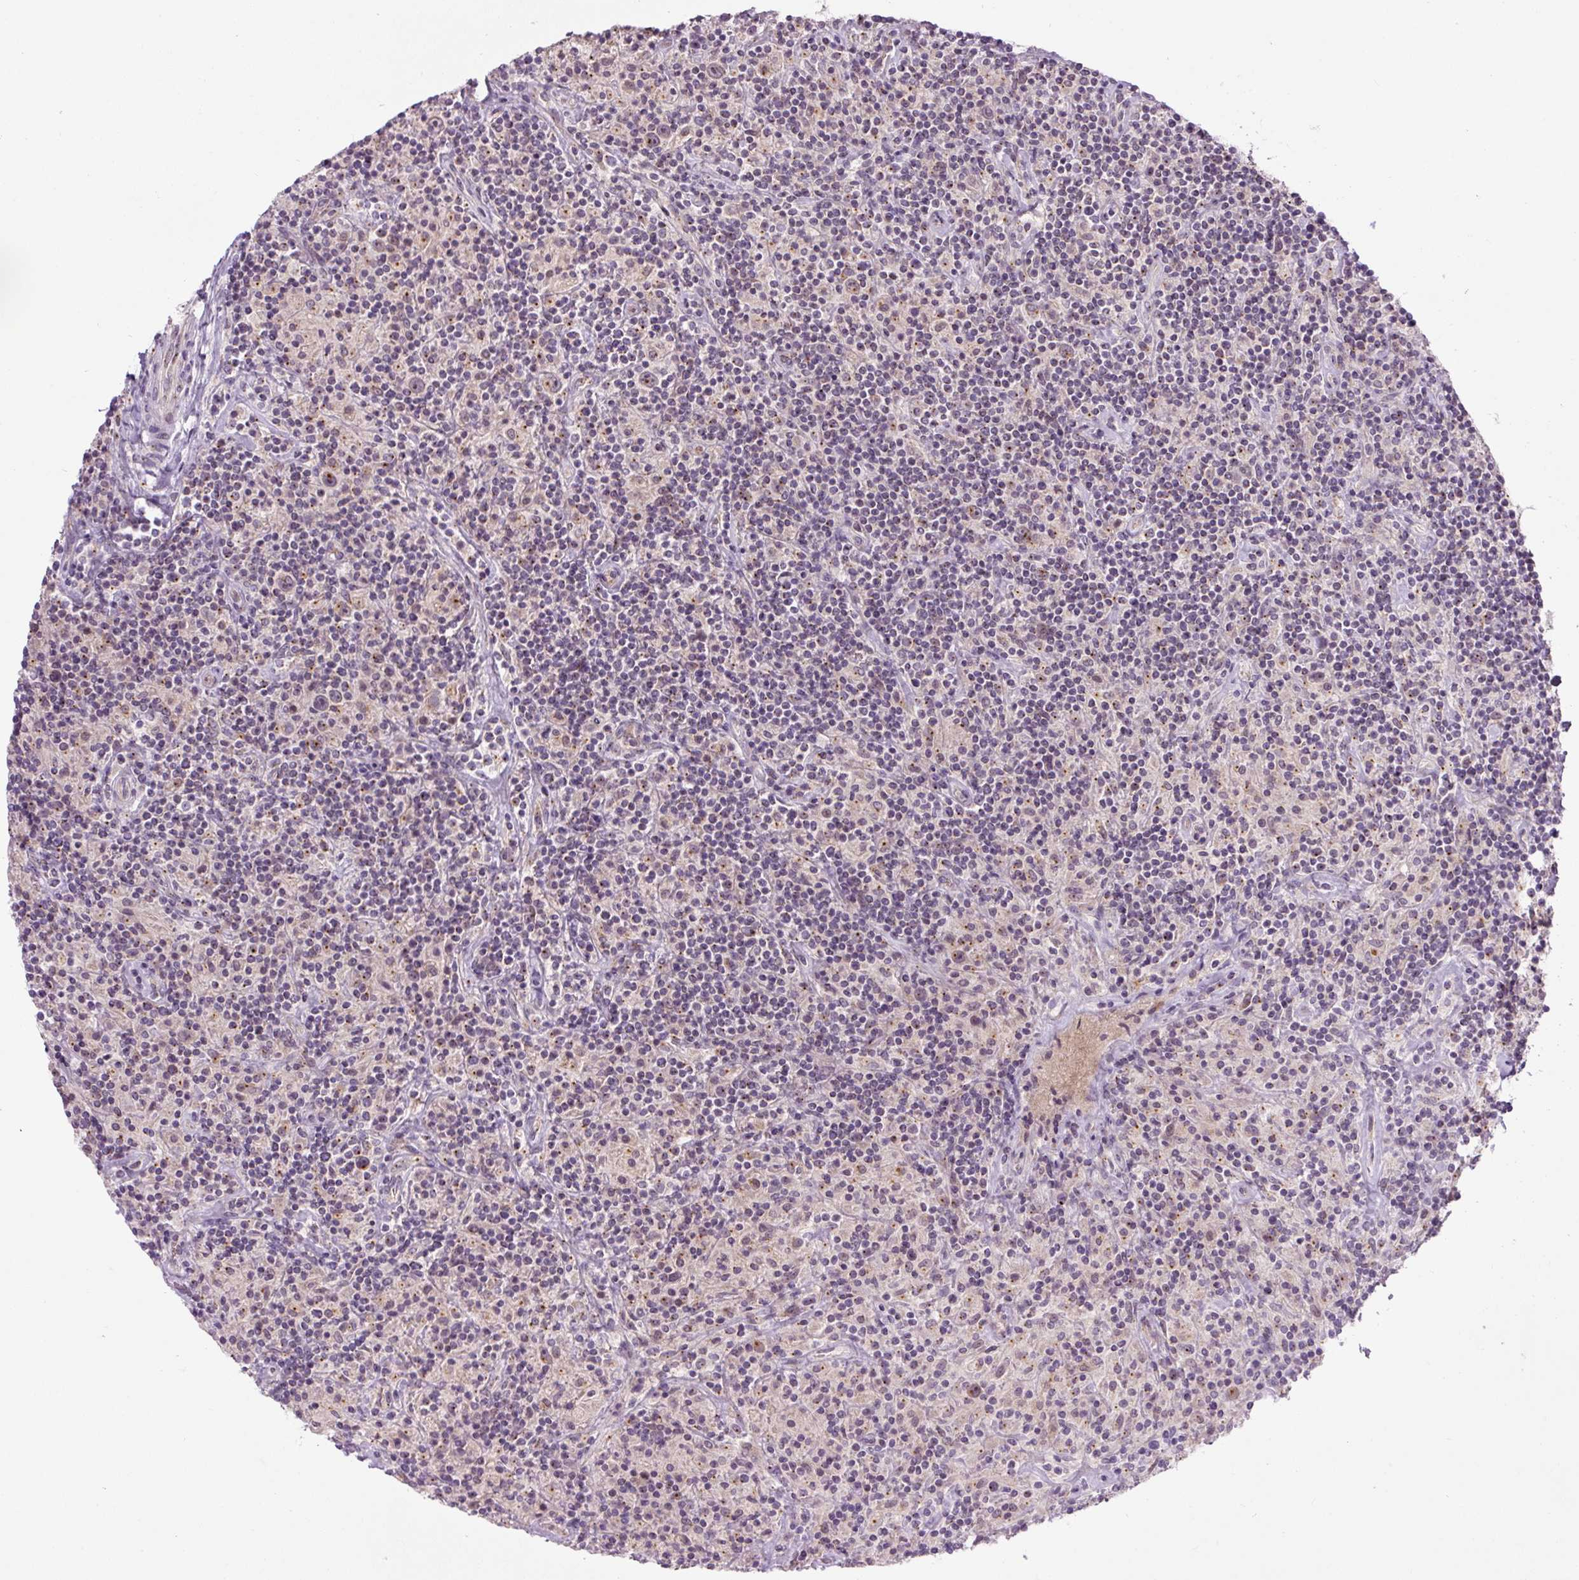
{"staining": {"intensity": "weak", "quantity": "25%-75%", "location": "cytoplasmic/membranous"}, "tissue": "lymphoma", "cell_type": "Tumor cells", "image_type": "cancer", "snomed": [{"axis": "morphology", "description": "Hodgkin's disease, NOS"}, {"axis": "topography", "description": "Lymph node"}], "caption": "Immunohistochemical staining of lymphoma shows low levels of weak cytoplasmic/membranous positivity in approximately 25%-75% of tumor cells. (IHC, brightfield microscopy, high magnification).", "gene": "PCM1", "patient": {"sex": "male", "age": 70}}